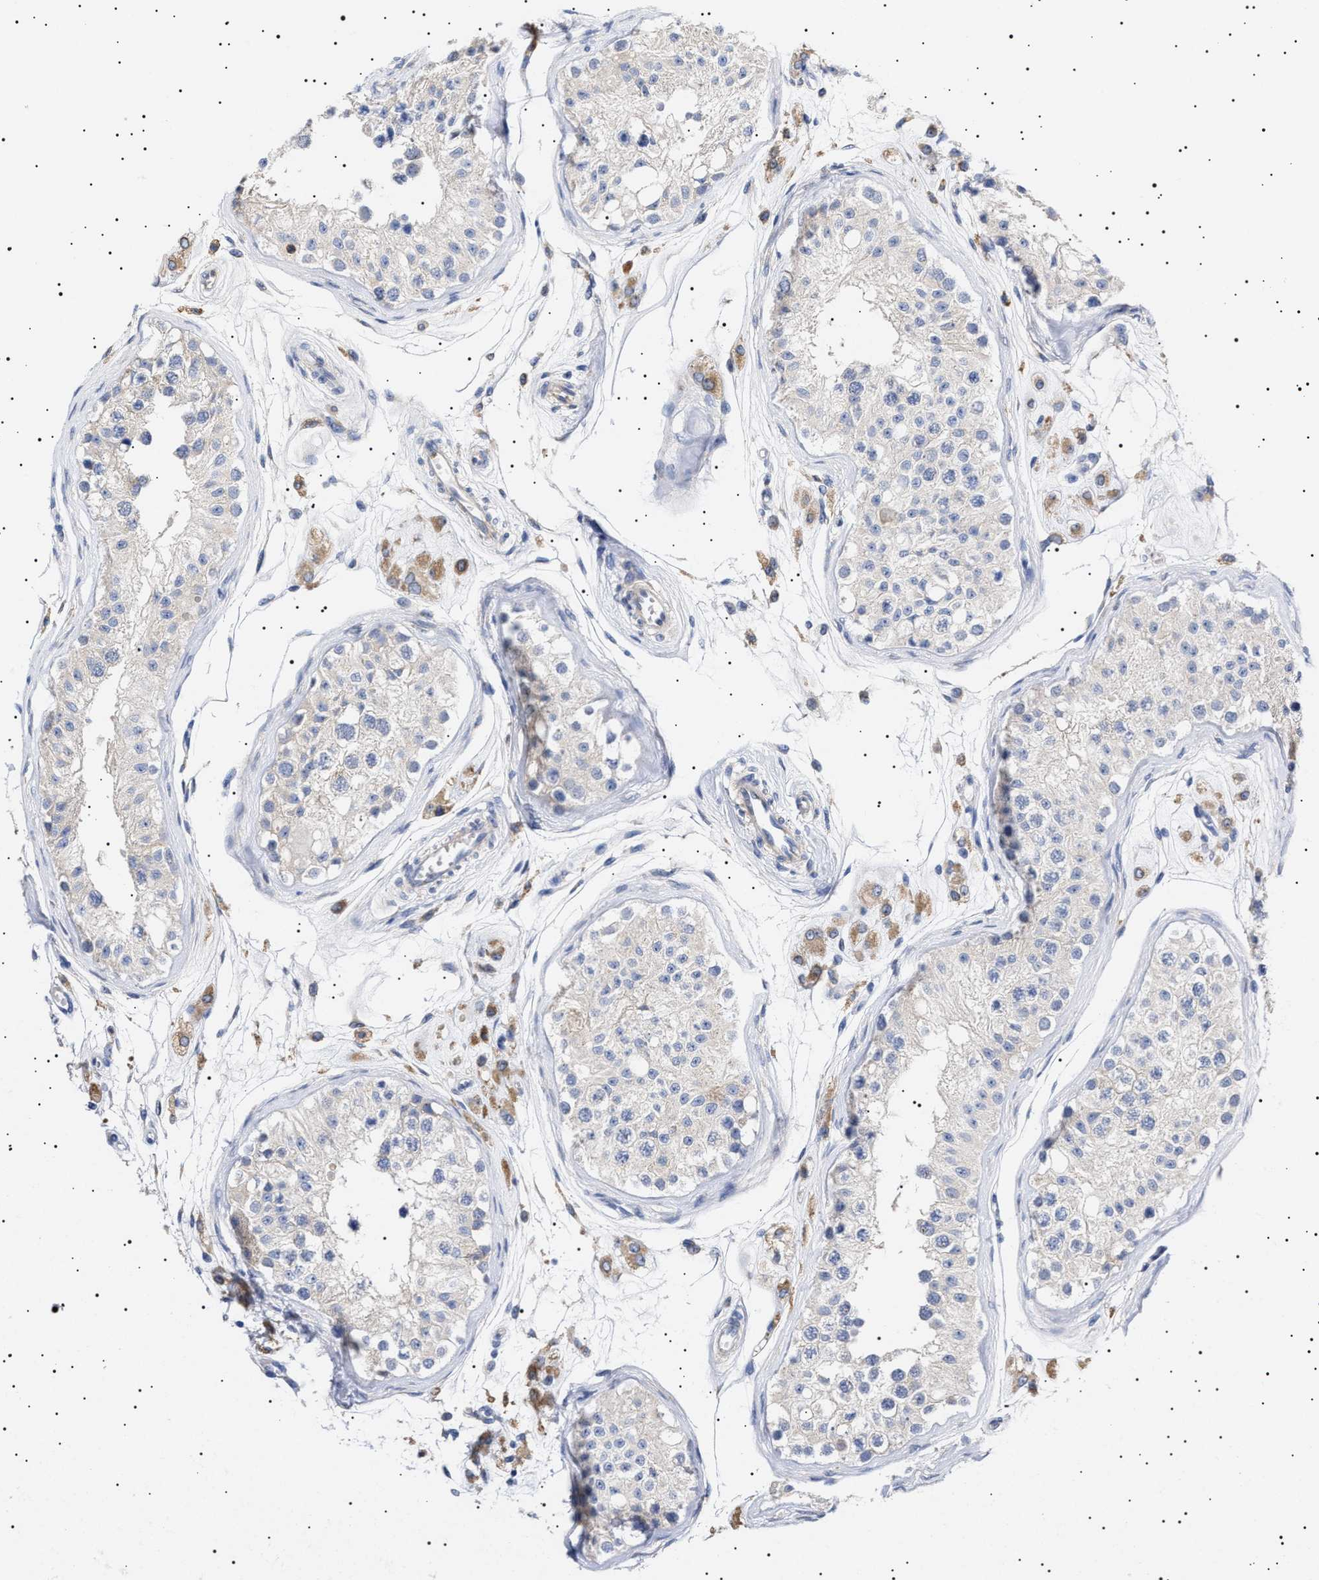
{"staining": {"intensity": "negative", "quantity": "none", "location": "none"}, "tissue": "testis", "cell_type": "Cells in seminiferous ducts", "image_type": "normal", "snomed": [{"axis": "morphology", "description": "Normal tissue, NOS"}, {"axis": "morphology", "description": "Adenocarcinoma, metastatic, NOS"}, {"axis": "topography", "description": "Testis"}], "caption": "This is an immunohistochemistry (IHC) image of normal human testis. There is no positivity in cells in seminiferous ducts.", "gene": "ERCC6L2", "patient": {"sex": "male", "age": 26}}